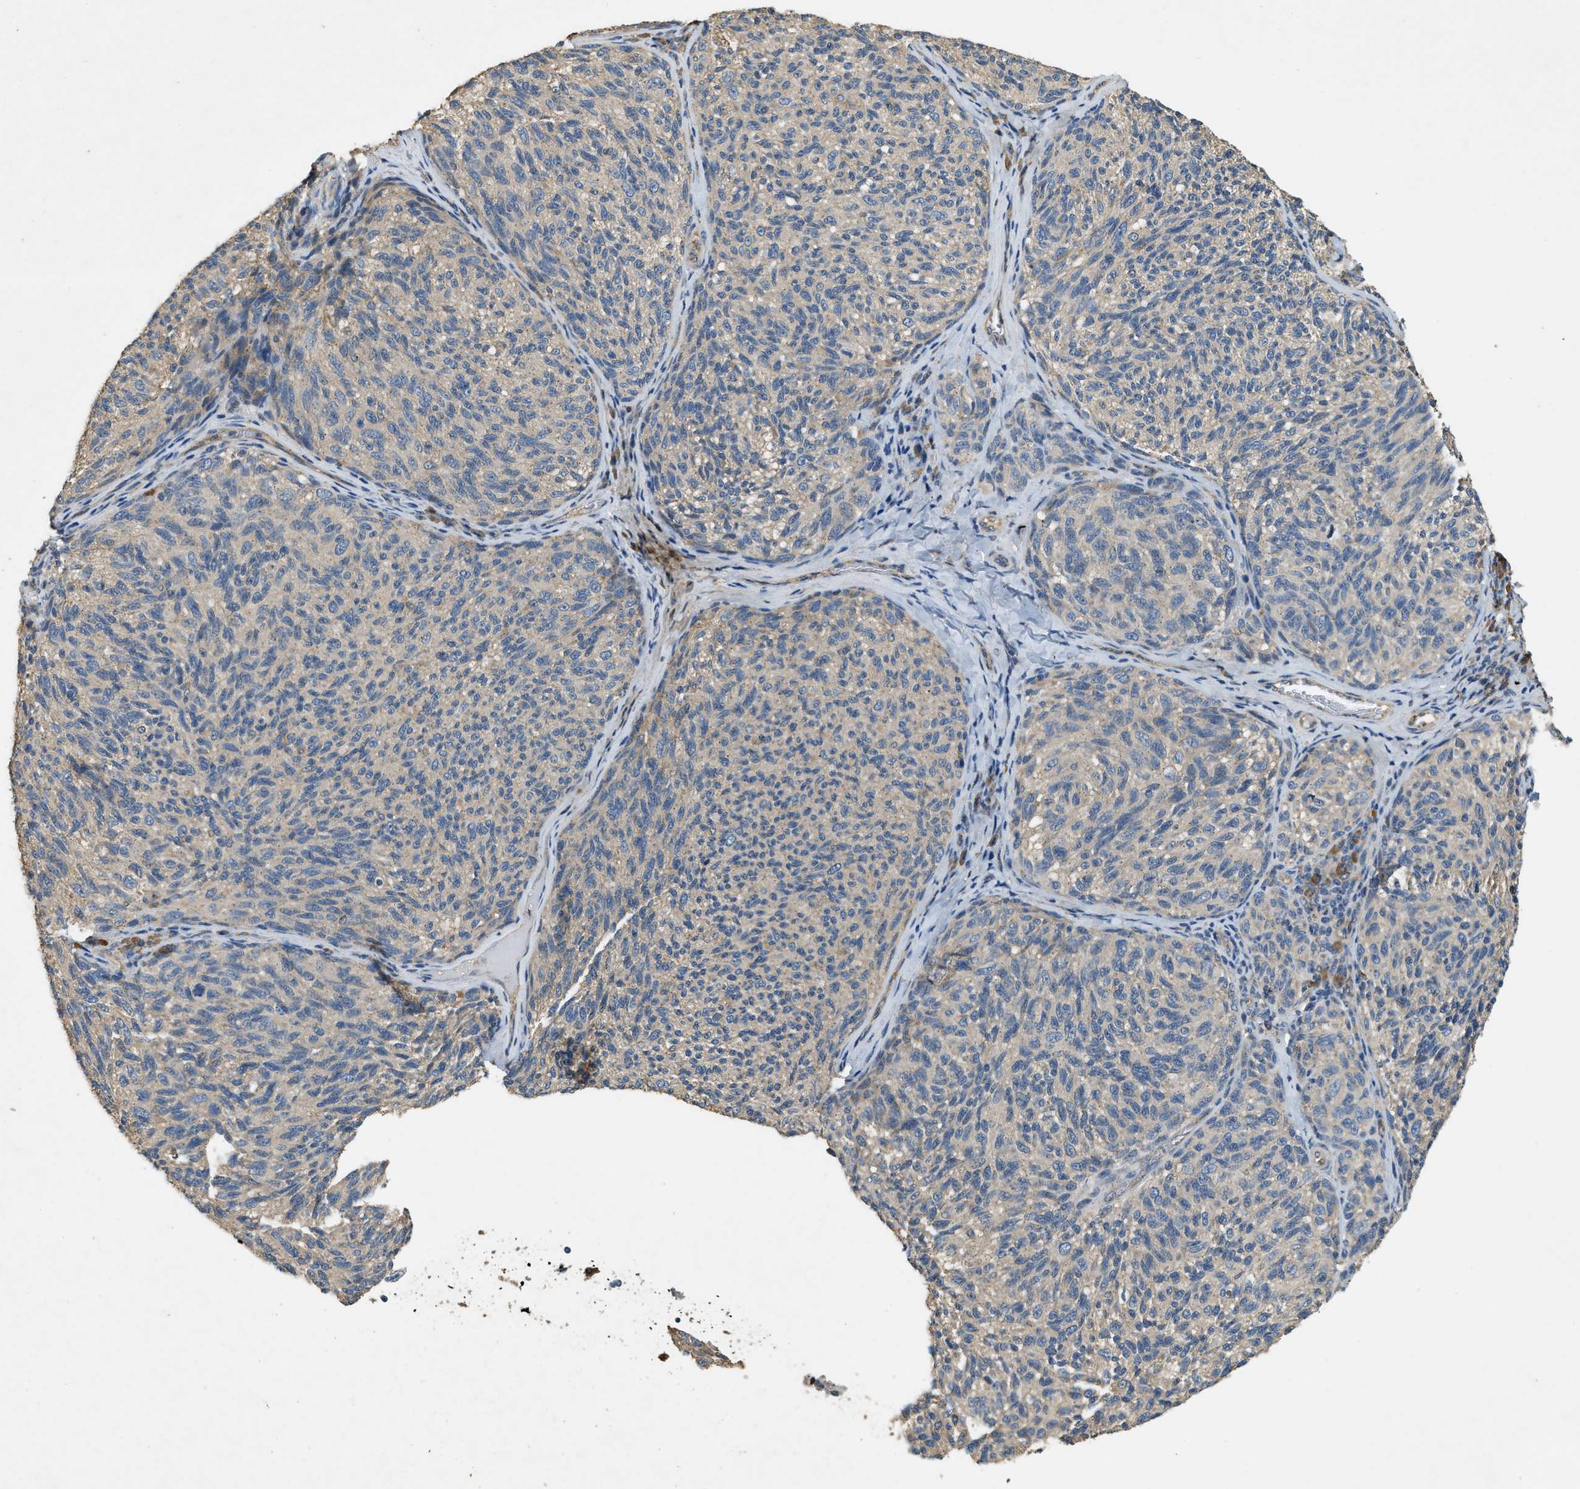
{"staining": {"intensity": "weak", "quantity": ">75%", "location": "cytoplasmic/membranous"}, "tissue": "melanoma", "cell_type": "Tumor cells", "image_type": "cancer", "snomed": [{"axis": "morphology", "description": "Malignant melanoma, NOS"}, {"axis": "topography", "description": "Skin"}], "caption": "Tumor cells display low levels of weak cytoplasmic/membranous positivity in approximately >75% of cells in human malignant melanoma. The protein of interest is shown in brown color, while the nuclei are stained blue.", "gene": "CFLAR", "patient": {"sex": "female", "age": 73}}